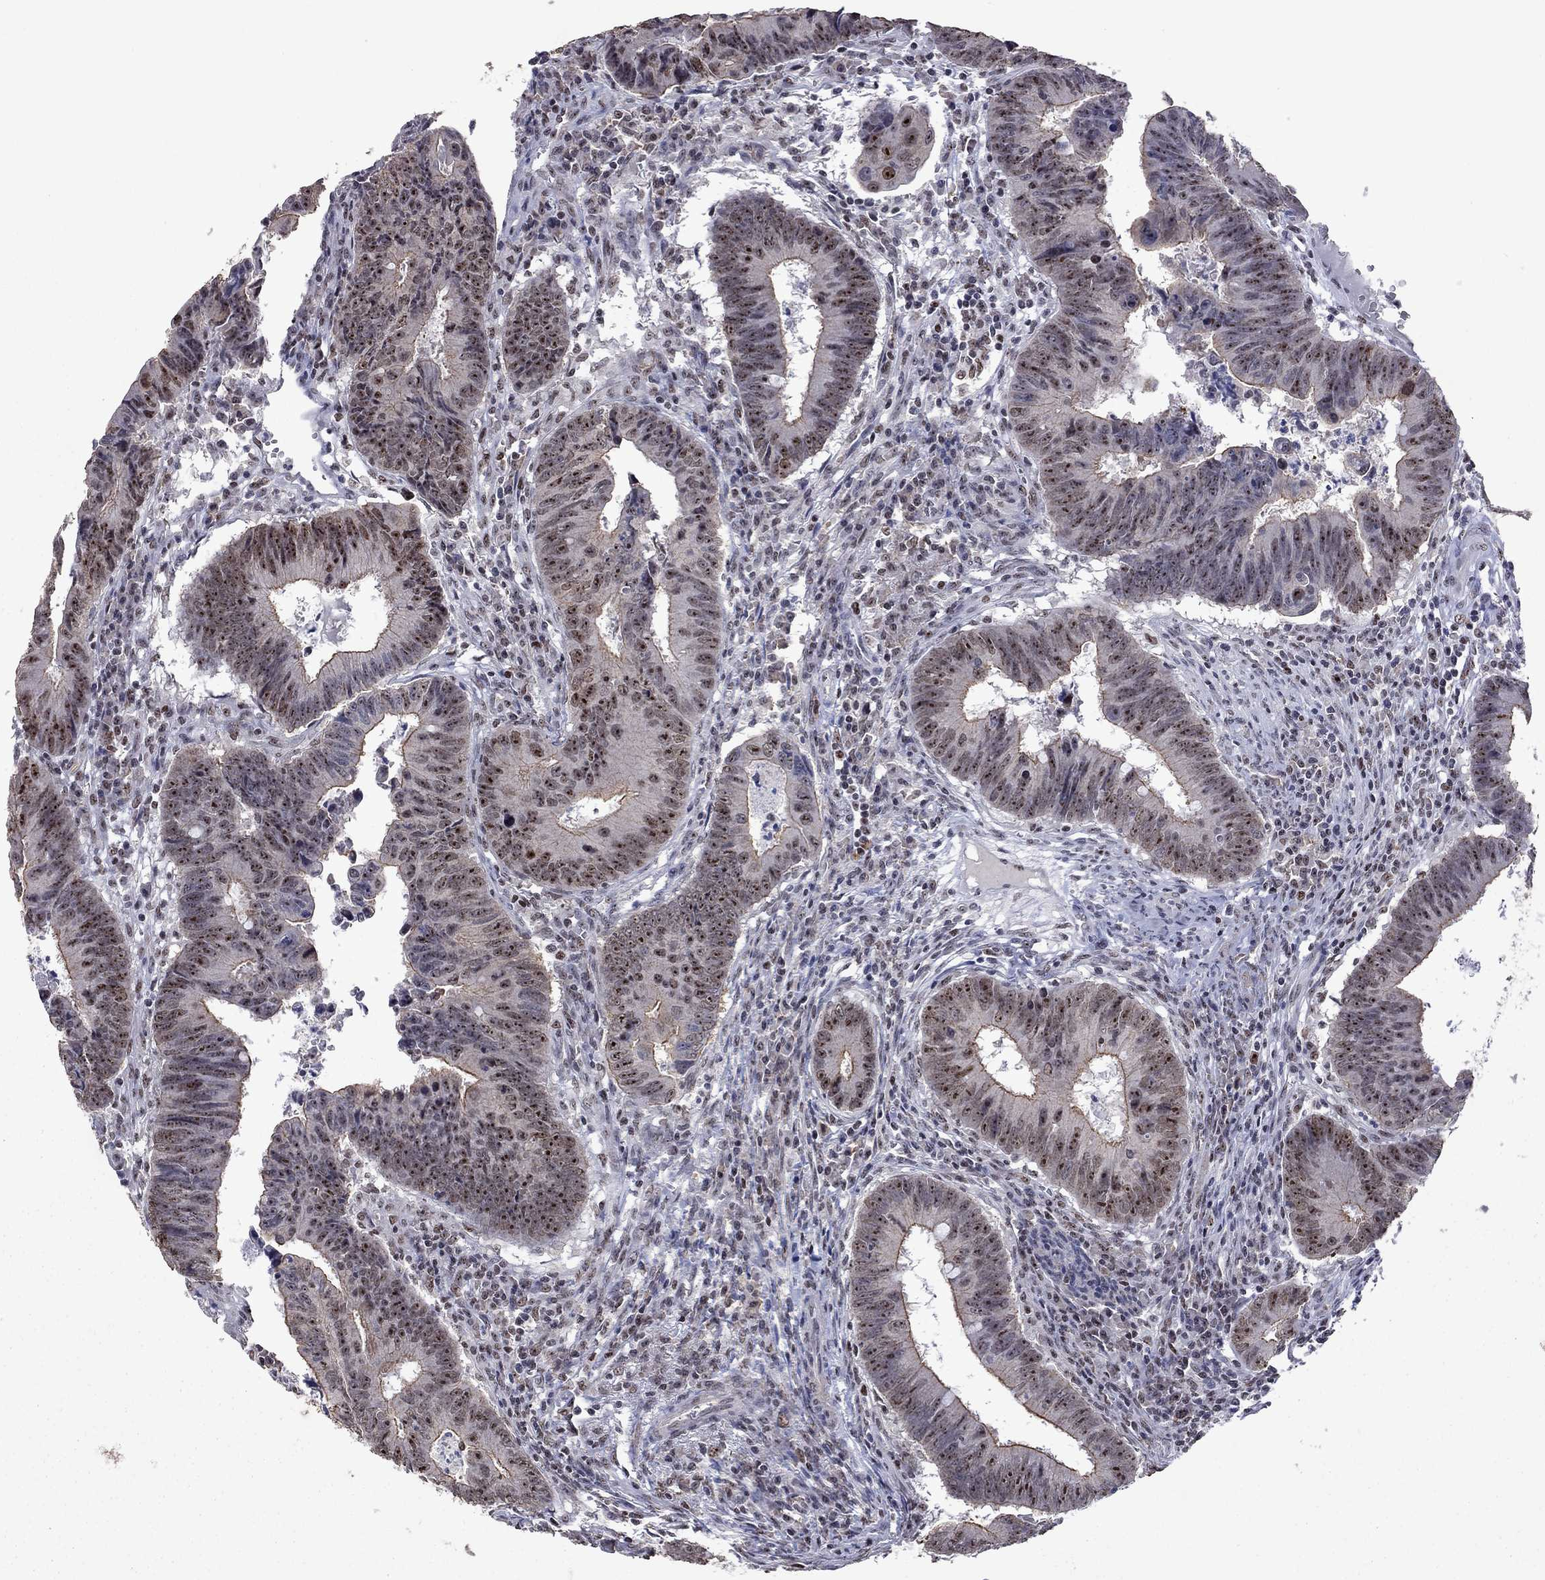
{"staining": {"intensity": "moderate", "quantity": "25%-75%", "location": "cytoplasmic/membranous,nuclear"}, "tissue": "colorectal cancer", "cell_type": "Tumor cells", "image_type": "cancer", "snomed": [{"axis": "morphology", "description": "Adenocarcinoma, NOS"}, {"axis": "topography", "description": "Colon"}], "caption": "Moderate cytoplasmic/membranous and nuclear protein positivity is seen in approximately 25%-75% of tumor cells in adenocarcinoma (colorectal). Using DAB (brown) and hematoxylin (blue) stains, captured at high magnification using brightfield microscopy.", "gene": "SPOUT1", "patient": {"sex": "female", "age": 87}}